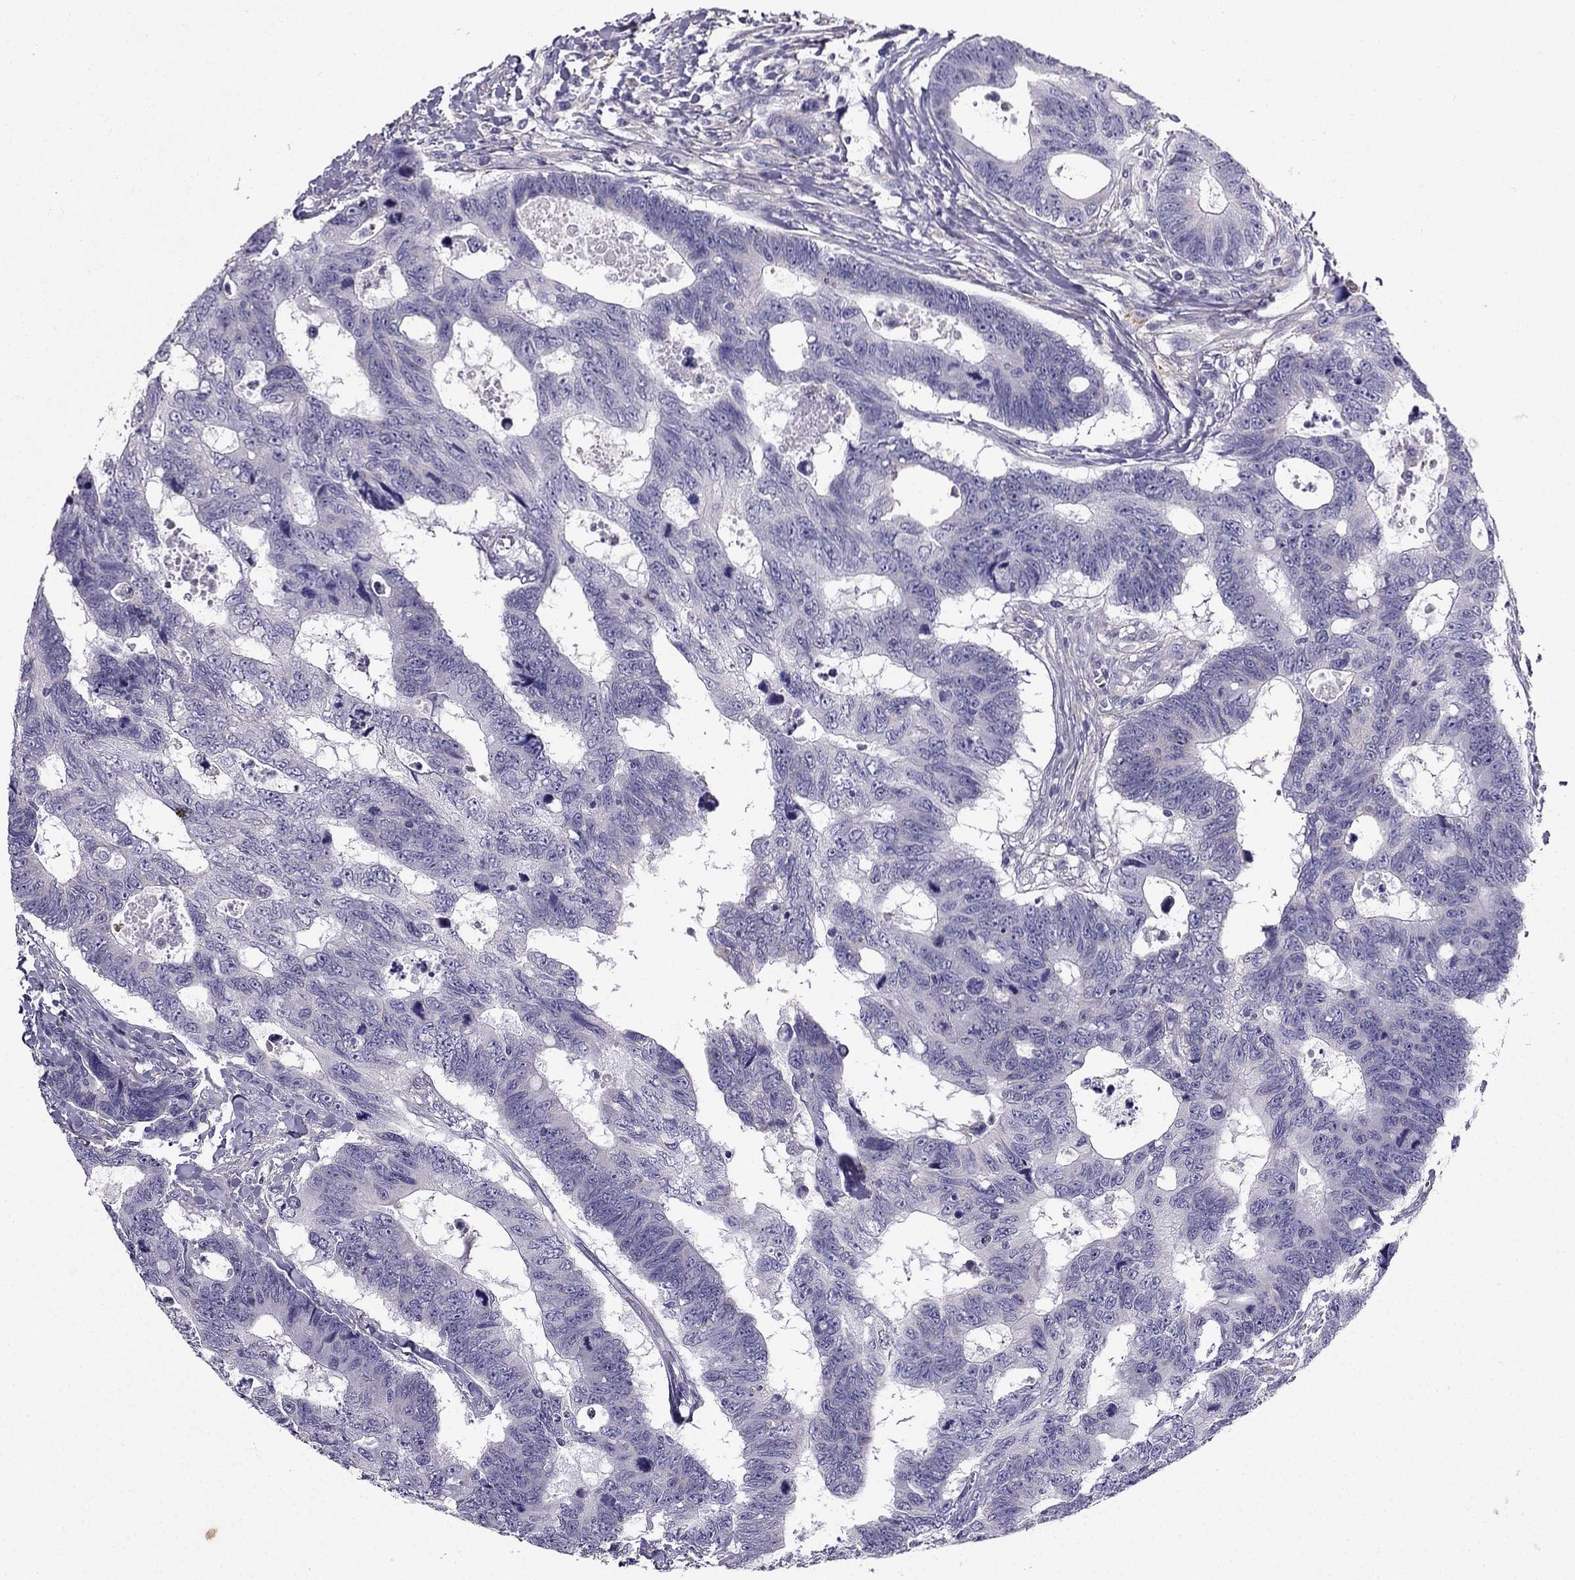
{"staining": {"intensity": "negative", "quantity": "none", "location": "none"}, "tissue": "colorectal cancer", "cell_type": "Tumor cells", "image_type": "cancer", "snomed": [{"axis": "morphology", "description": "Adenocarcinoma, NOS"}, {"axis": "topography", "description": "Colon"}], "caption": "An IHC histopathology image of colorectal cancer is shown. There is no staining in tumor cells of colorectal cancer. (DAB immunohistochemistry, high magnification).", "gene": "SYT5", "patient": {"sex": "female", "age": 77}}